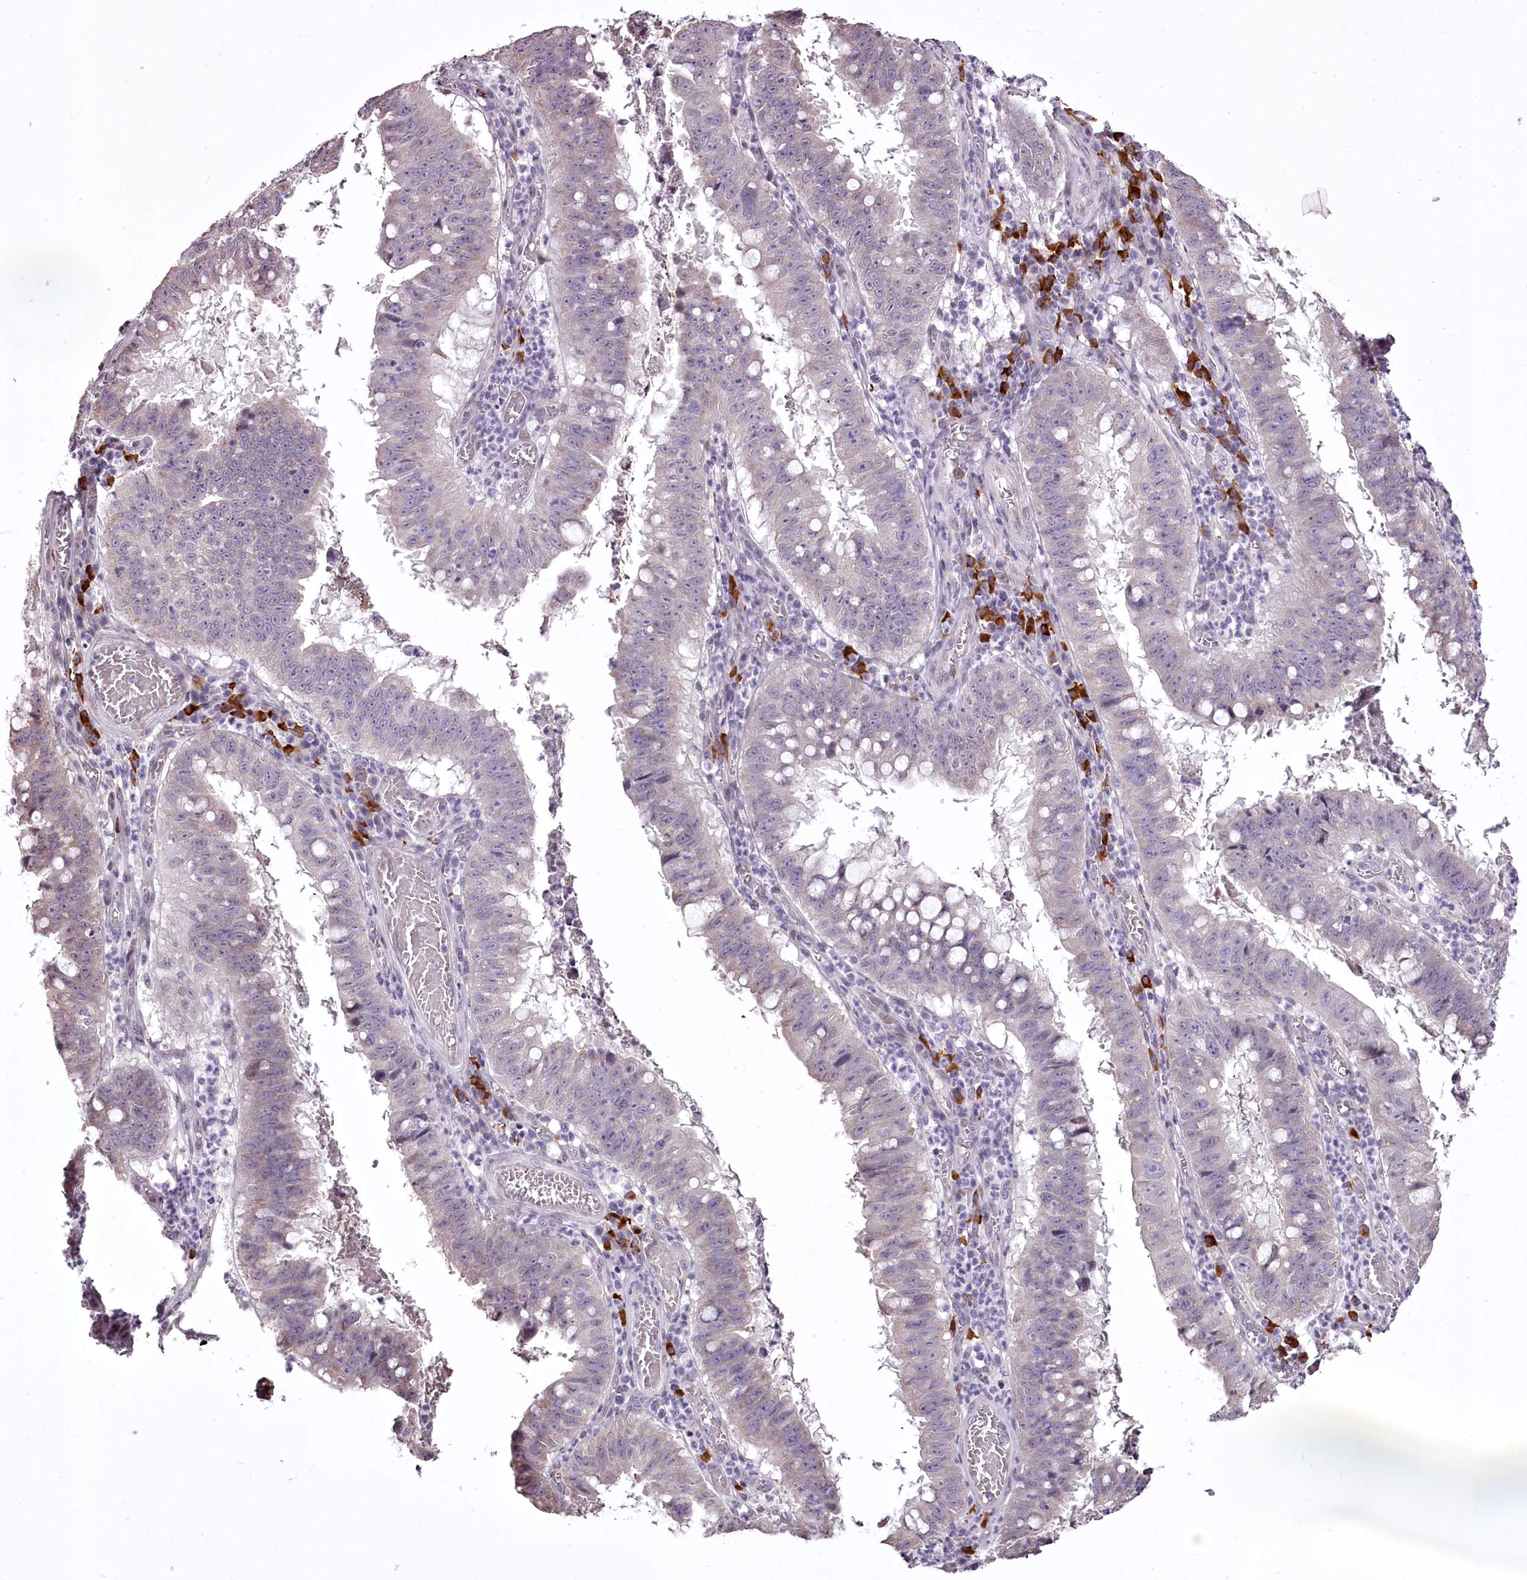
{"staining": {"intensity": "weak", "quantity": "25%-75%", "location": "cytoplasmic/membranous"}, "tissue": "stomach cancer", "cell_type": "Tumor cells", "image_type": "cancer", "snomed": [{"axis": "morphology", "description": "Adenocarcinoma, NOS"}, {"axis": "topography", "description": "Stomach"}], "caption": "This is a micrograph of IHC staining of adenocarcinoma (stomach), which shows weak staining in the cytoplasmic/membranous of tumor cells.", "gene": "C1orf56", "patient": {"sex": "male", "age": 59}}